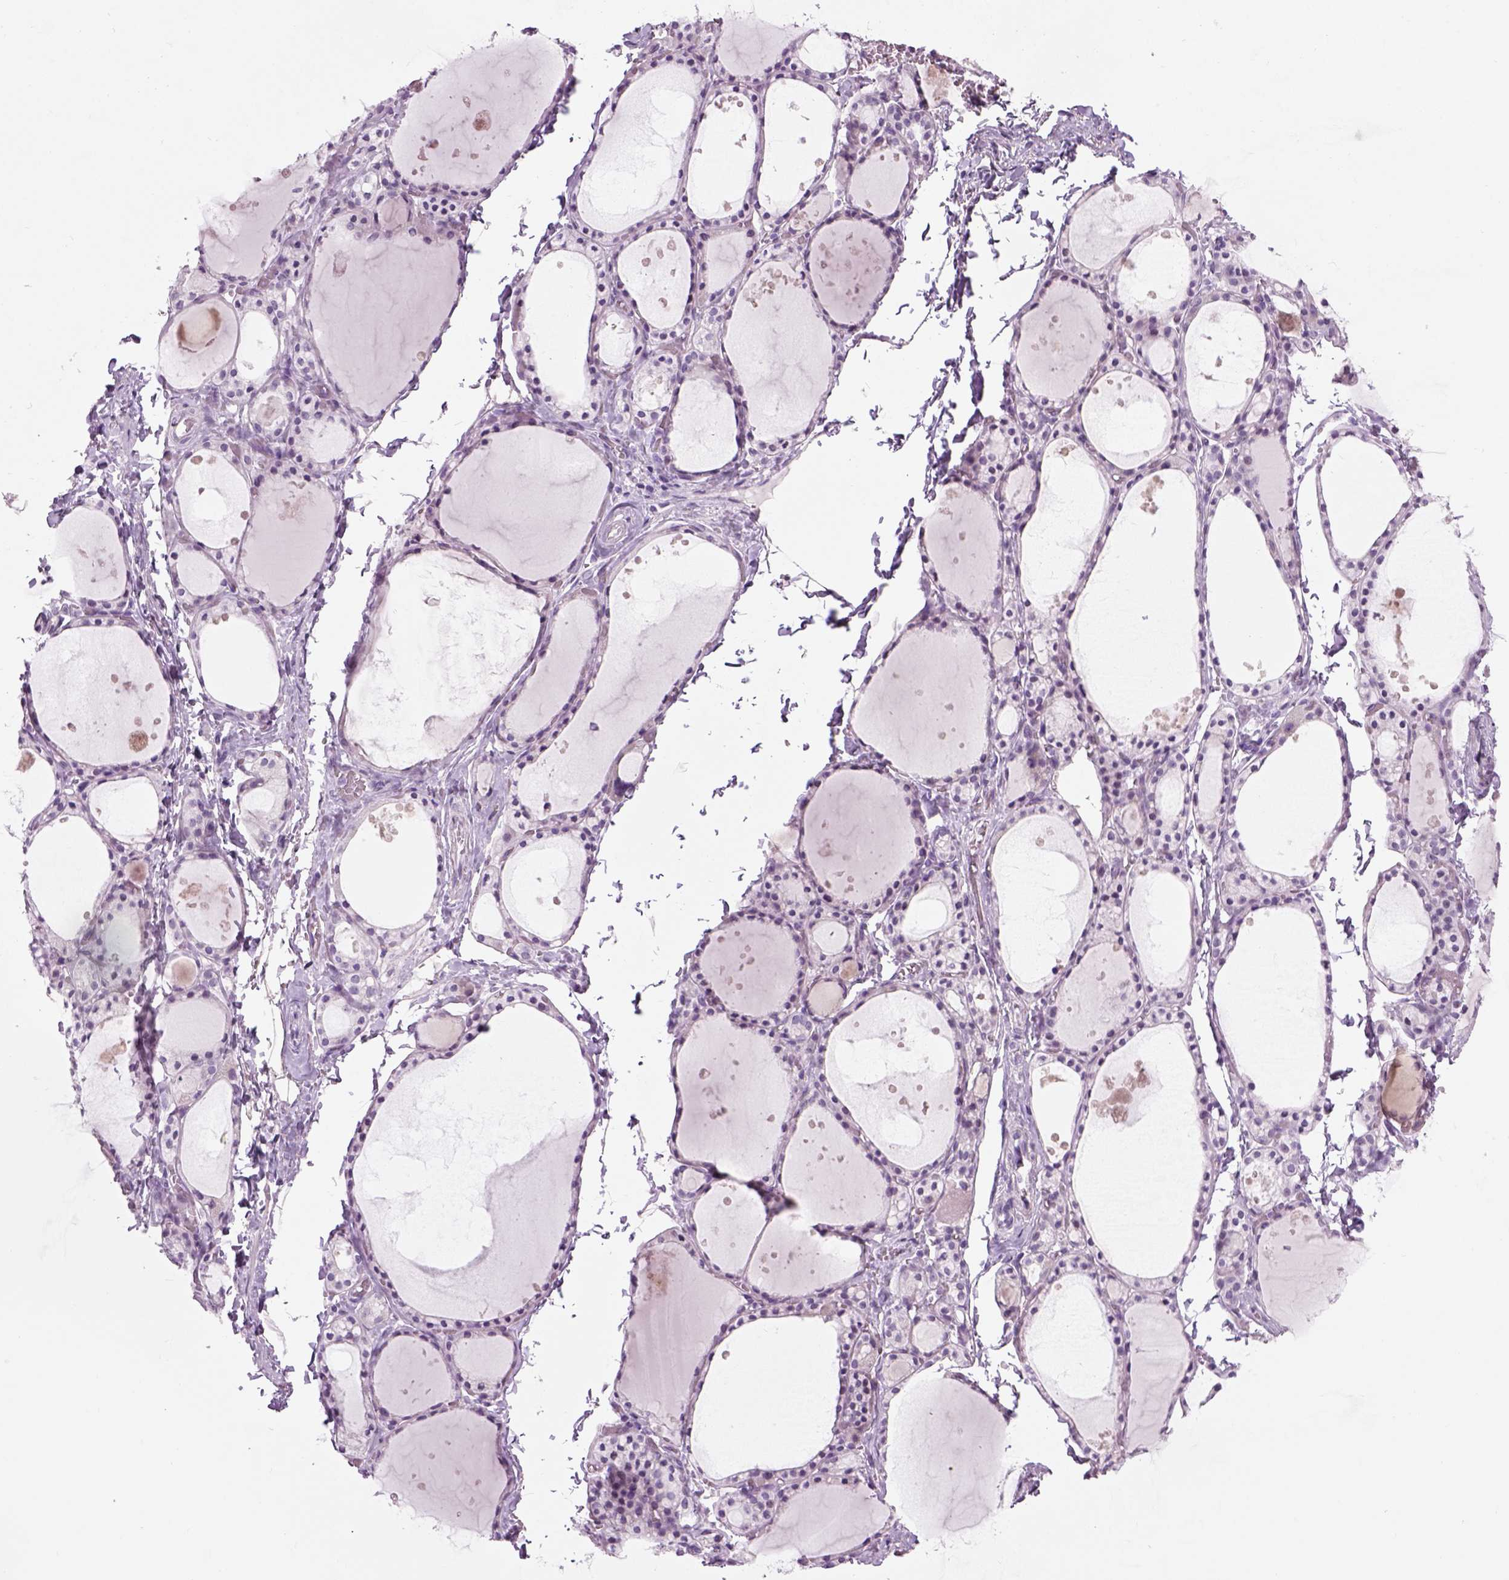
{"staining": {"intensity": "negative", "quantity": "none", "location": "none"}, "tissue": "thyroid gland", "cell_type": "Glandular cells", "image_type": "normal", "snomed": [{"axis": "morphology", "description": "Normal tissue, NOS"}, {"axis": "topography", "description": "Thyroid gland"}], "caption": "High power microscopy photomicrograph of an IHC histopathology image of unremarkable thyroid gland, revealing no significant expression in glandular cells. (DAB immunohistochemistry with hematoxylin counter stain).", "gene": "GABRB2", "patient": {"sex": "male", "age": 68}}